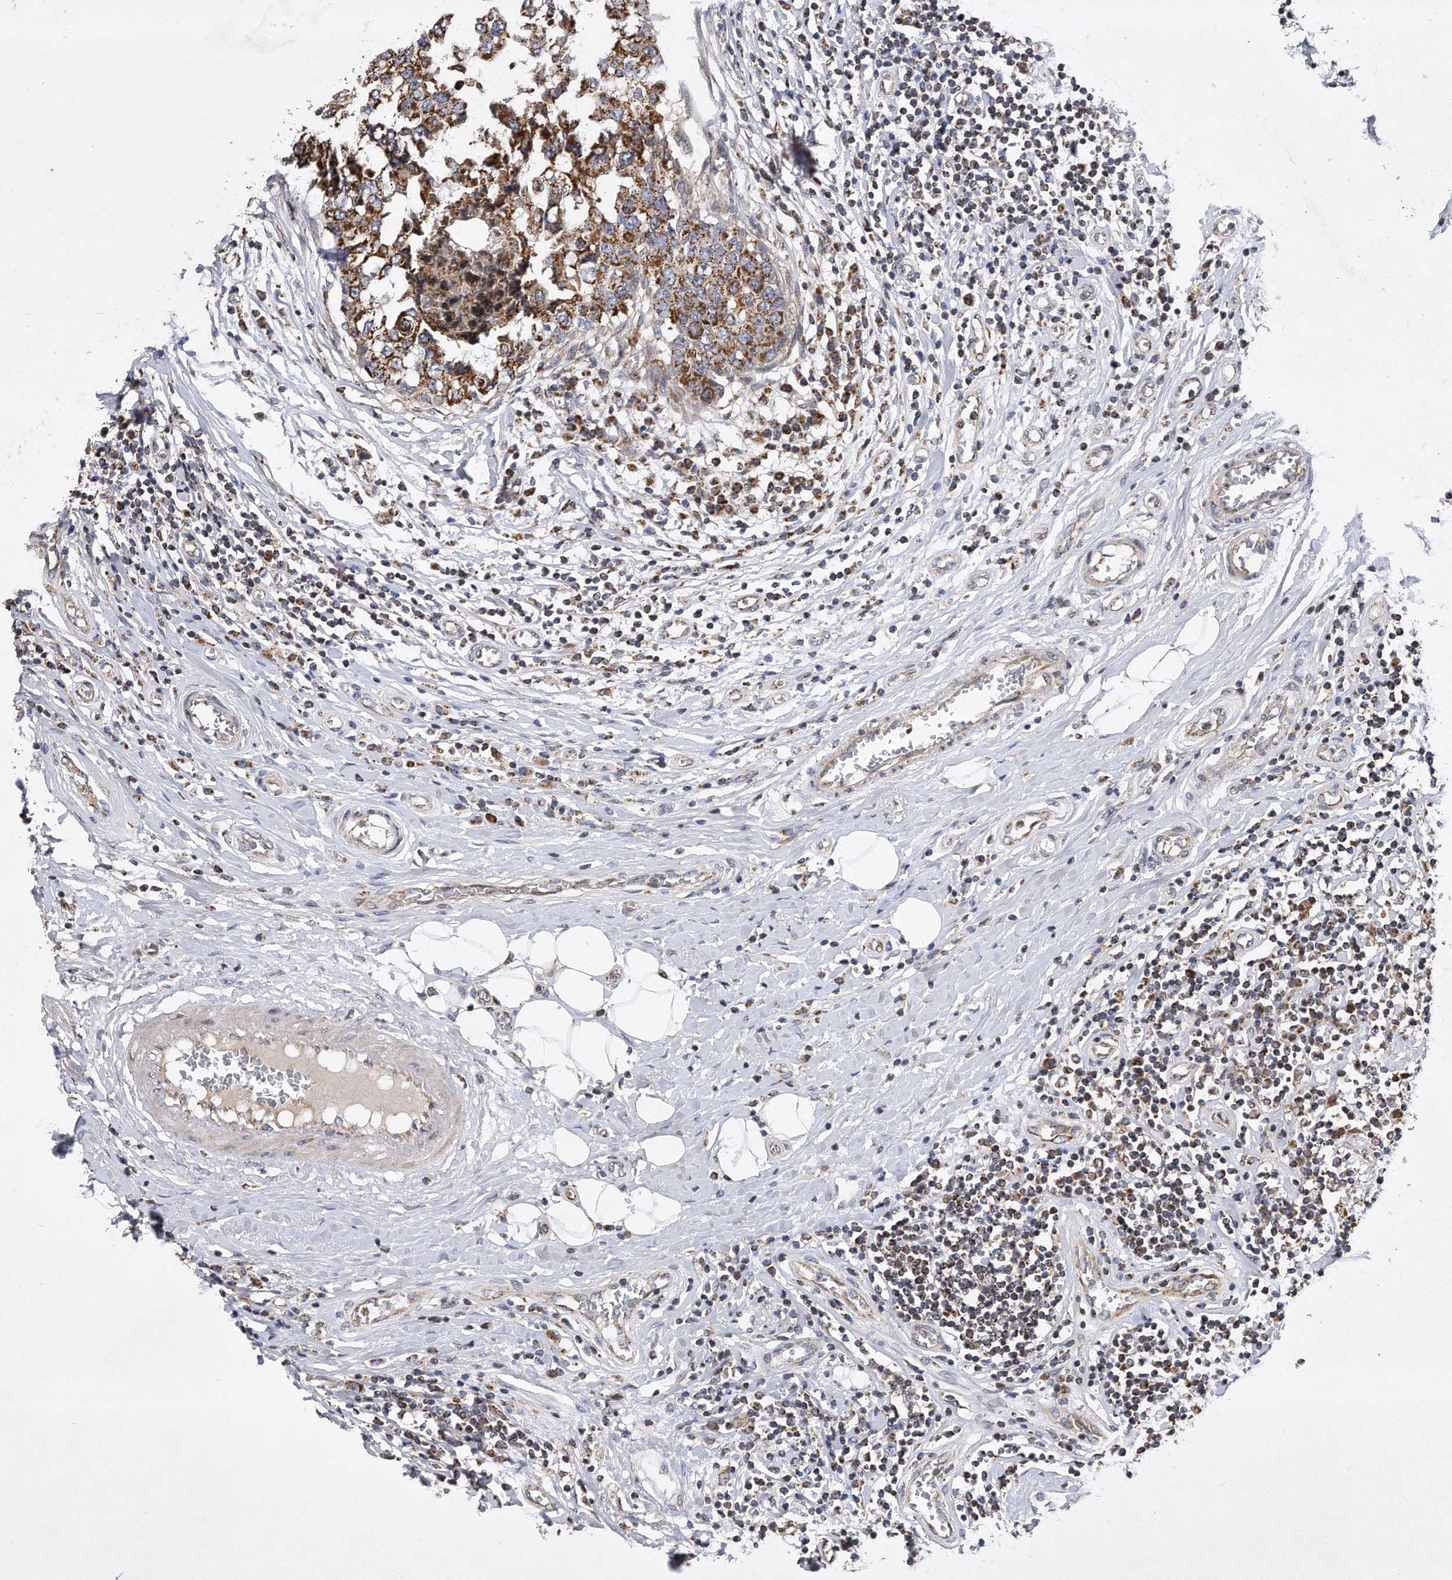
{"staining": {"intensity": "moderate", "quantity": ">75%", "location": "cytoplasmic/membranous"}, "tissue": "breast cancer", "cell_type": "Tumor cells", "image_type": "cancer", "snomed": [{"axis": "morphology", "description": "Duct carcinoma"}, {"axis": "topography", "description": "Breast"}], "caption": "Human invasive ductal carcinoma (breast) stained for a protein (brown) exhibits moderate cytoplasmic/membranous positive expression in about >75% of tumor cells.", "gene": "PPP5C", "patient": {"sex": "female", "age": 27}}